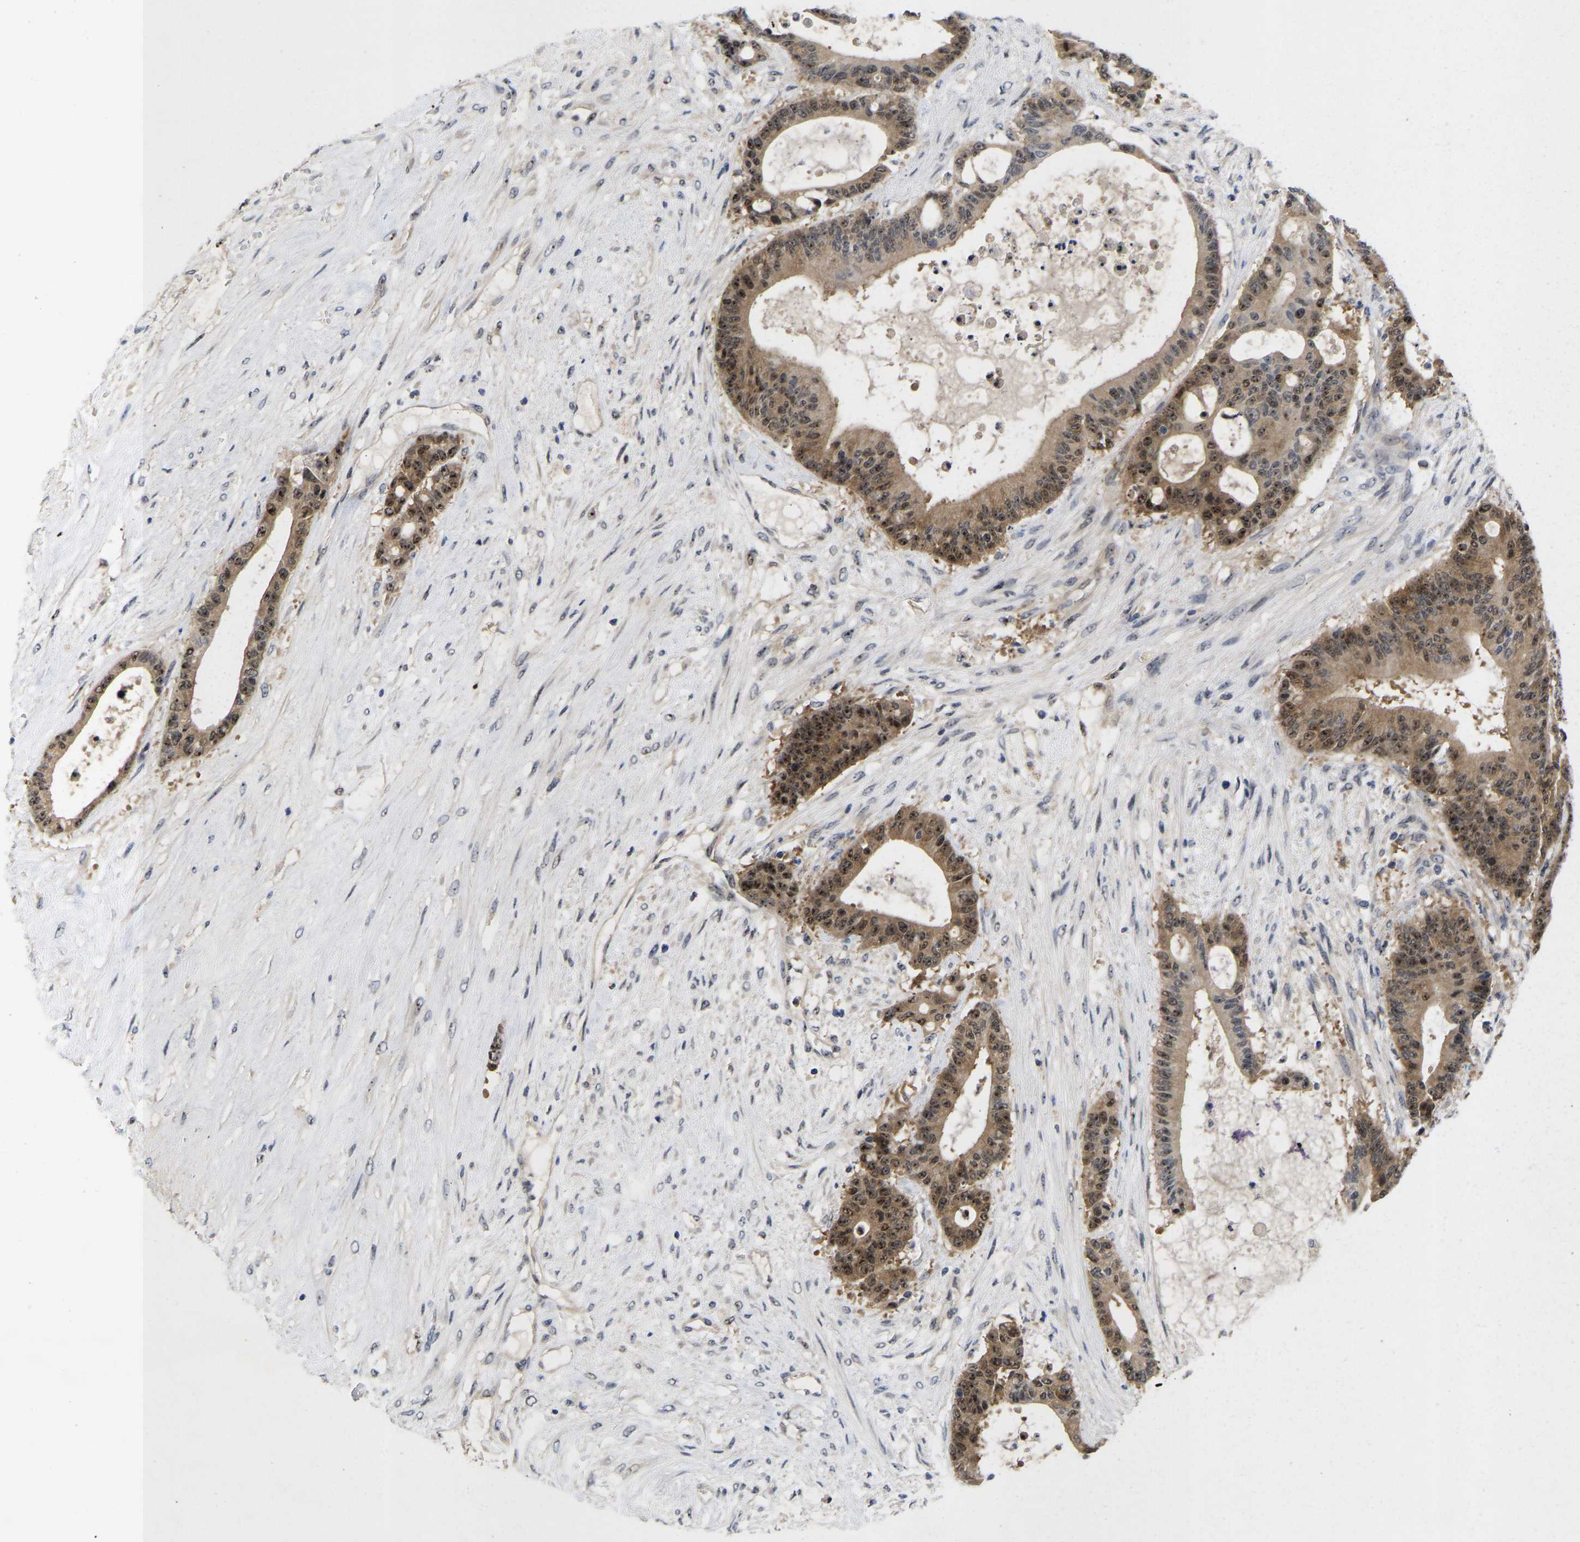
{"staining": {"intensity": "moderate", "quantity": ">75%", "location": "cytoplasmic/membranous,nuclear"}, "tissue": "liver cancer", "cell_type": "Tumor cells", "image_type": "cancer", "snomed": [{"axis": "morphology", "description": "Cholangiocarcinoma"}, {"axis": "topography", "description": "Liver"}], "caption": "Immunohistochemical staining of human liver cancer (cholangiocarcinoma) displays moderate cytoplasmic/membranous and nuclear protein expression in approximately >75% of tumor cells.", "gene": "NLE1", "patient": {"sex": "female", "age": 73}}